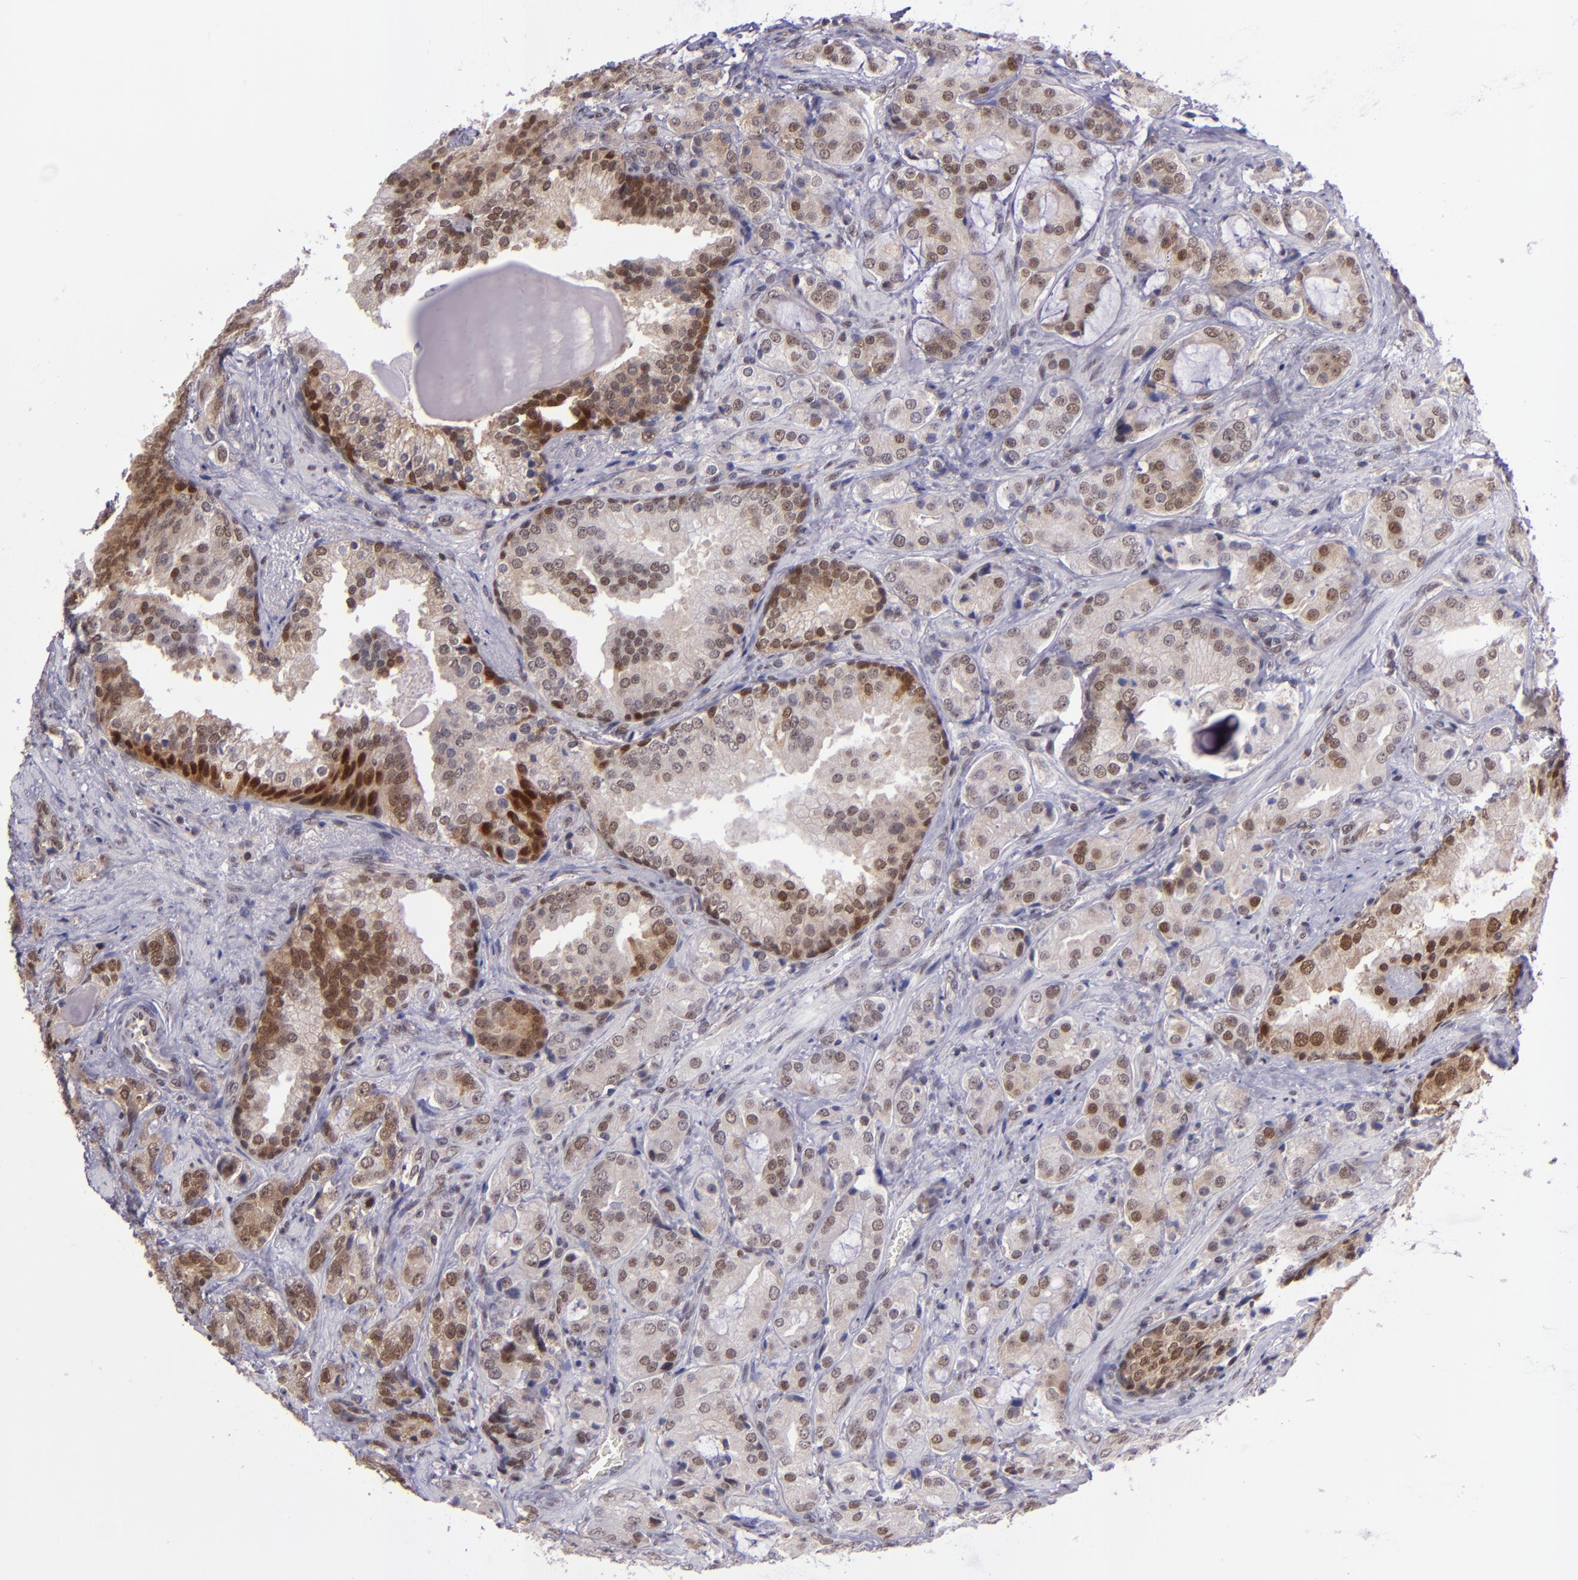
{"staining": {"intensity": "moderate", "quantity": ">75%", "location": "cytoplasmic/membranous,nuclear"}, "tissue": "prostate cancer", "cell_type": "Tumor cells", "image_type": "cancer", "snomed": [{"axis": "morphology", "description": "Adenocarcinoma, Medium grade"}, {"axis": "topography", "description": "Prostate"}], "caption": "Immunohistochemical staining of prostate cancer (medium-grade adenocarcinoma) demonstrates moderate cytoplasmic/membranous and nuclear protein expression in approximately >75% of tumor cells. (Brightfield microscopy of DAB IHC at high magnification).", "gene": "BAG1", "patient": {"sex": "male", "age": 70}}